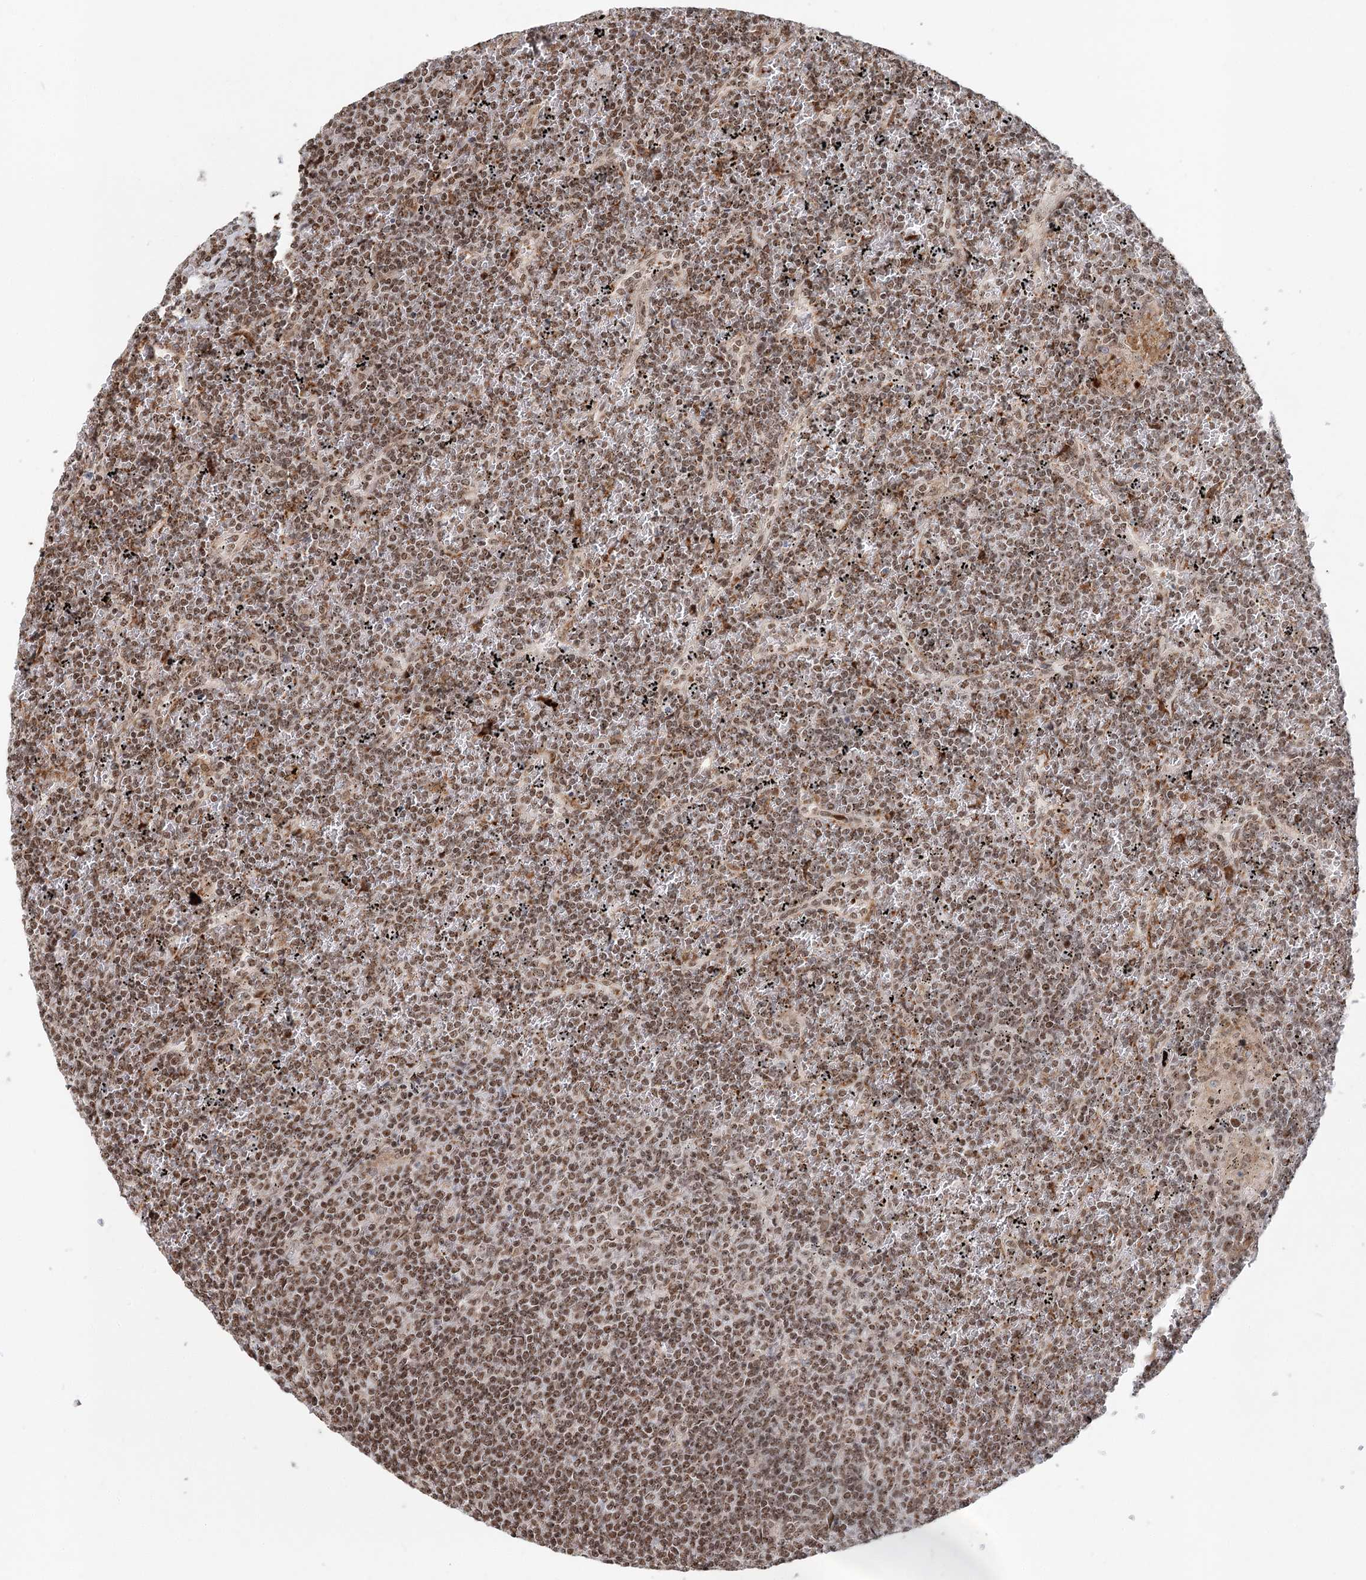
{"staining": {"intensity": "moderate", "quantity": ">75%", "location": "nuclear"}, "tissue": "lymphoma", "cell_type": "Tumor cells", "image_type": "cancer", "snomed": [{"axis": "morphology", "description": "Malignant lymphoma, non-Hodgkin's type, Low grade"}, {"axis": "topography", "description": "Spleen"}], "caption": "An immunohistochemistry micrograph of tumor tissue is shown. Protein staining in brown highlights moderate nuclear positivity in lymphoma within tumor cells. (brown staining indicates protein expression, while blue staining denotes nuclei).", "gene": "BNIP5", "patient": {"sex": "female", "age": 19}}